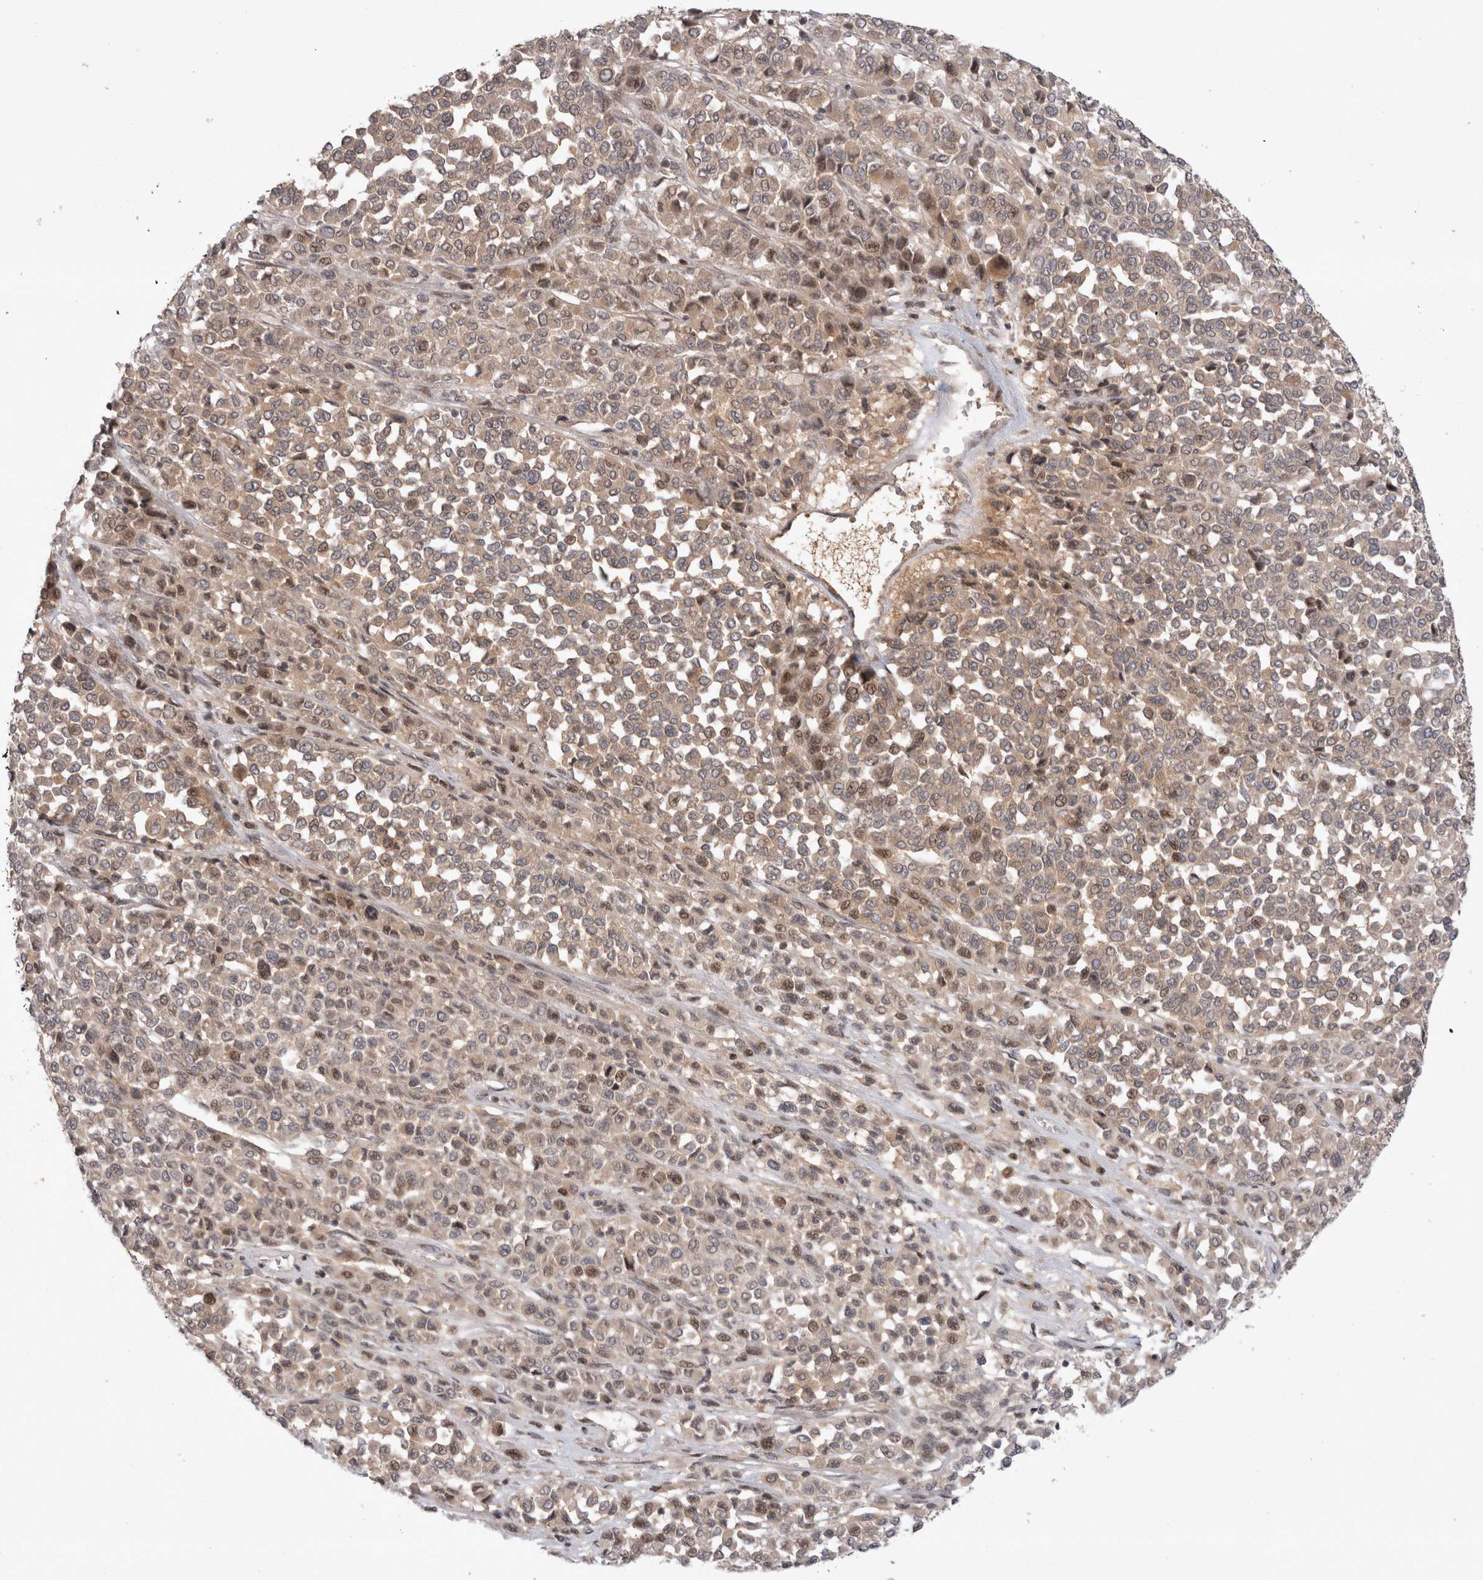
{"staining": {"intensity": "weak", "quantity": "25%-75%", "location": "cytoplasmic/membranous,nuclear"}, "tissue": "melanoma", "cell_type": "Tumor cells", "image_type": "cancer", "snomed": [{"axis": "morphology", "description": "Malignant melanoma, Metastatic site"}, {"axis": "topography", "description": "Pancreas"}], "caption": "Immunohistochemical staining of melanoma displays weak cytoplasmic/membranous and nuclear protein expression in approximately 25%-75% of tumor cells. (DAB (3,3'-diaminobenzidine) IHC, brown staining for protein, blue staining for nuclei).", "gene": "PLEKHM1", "patient": {"sex": "female", "age": 30}}